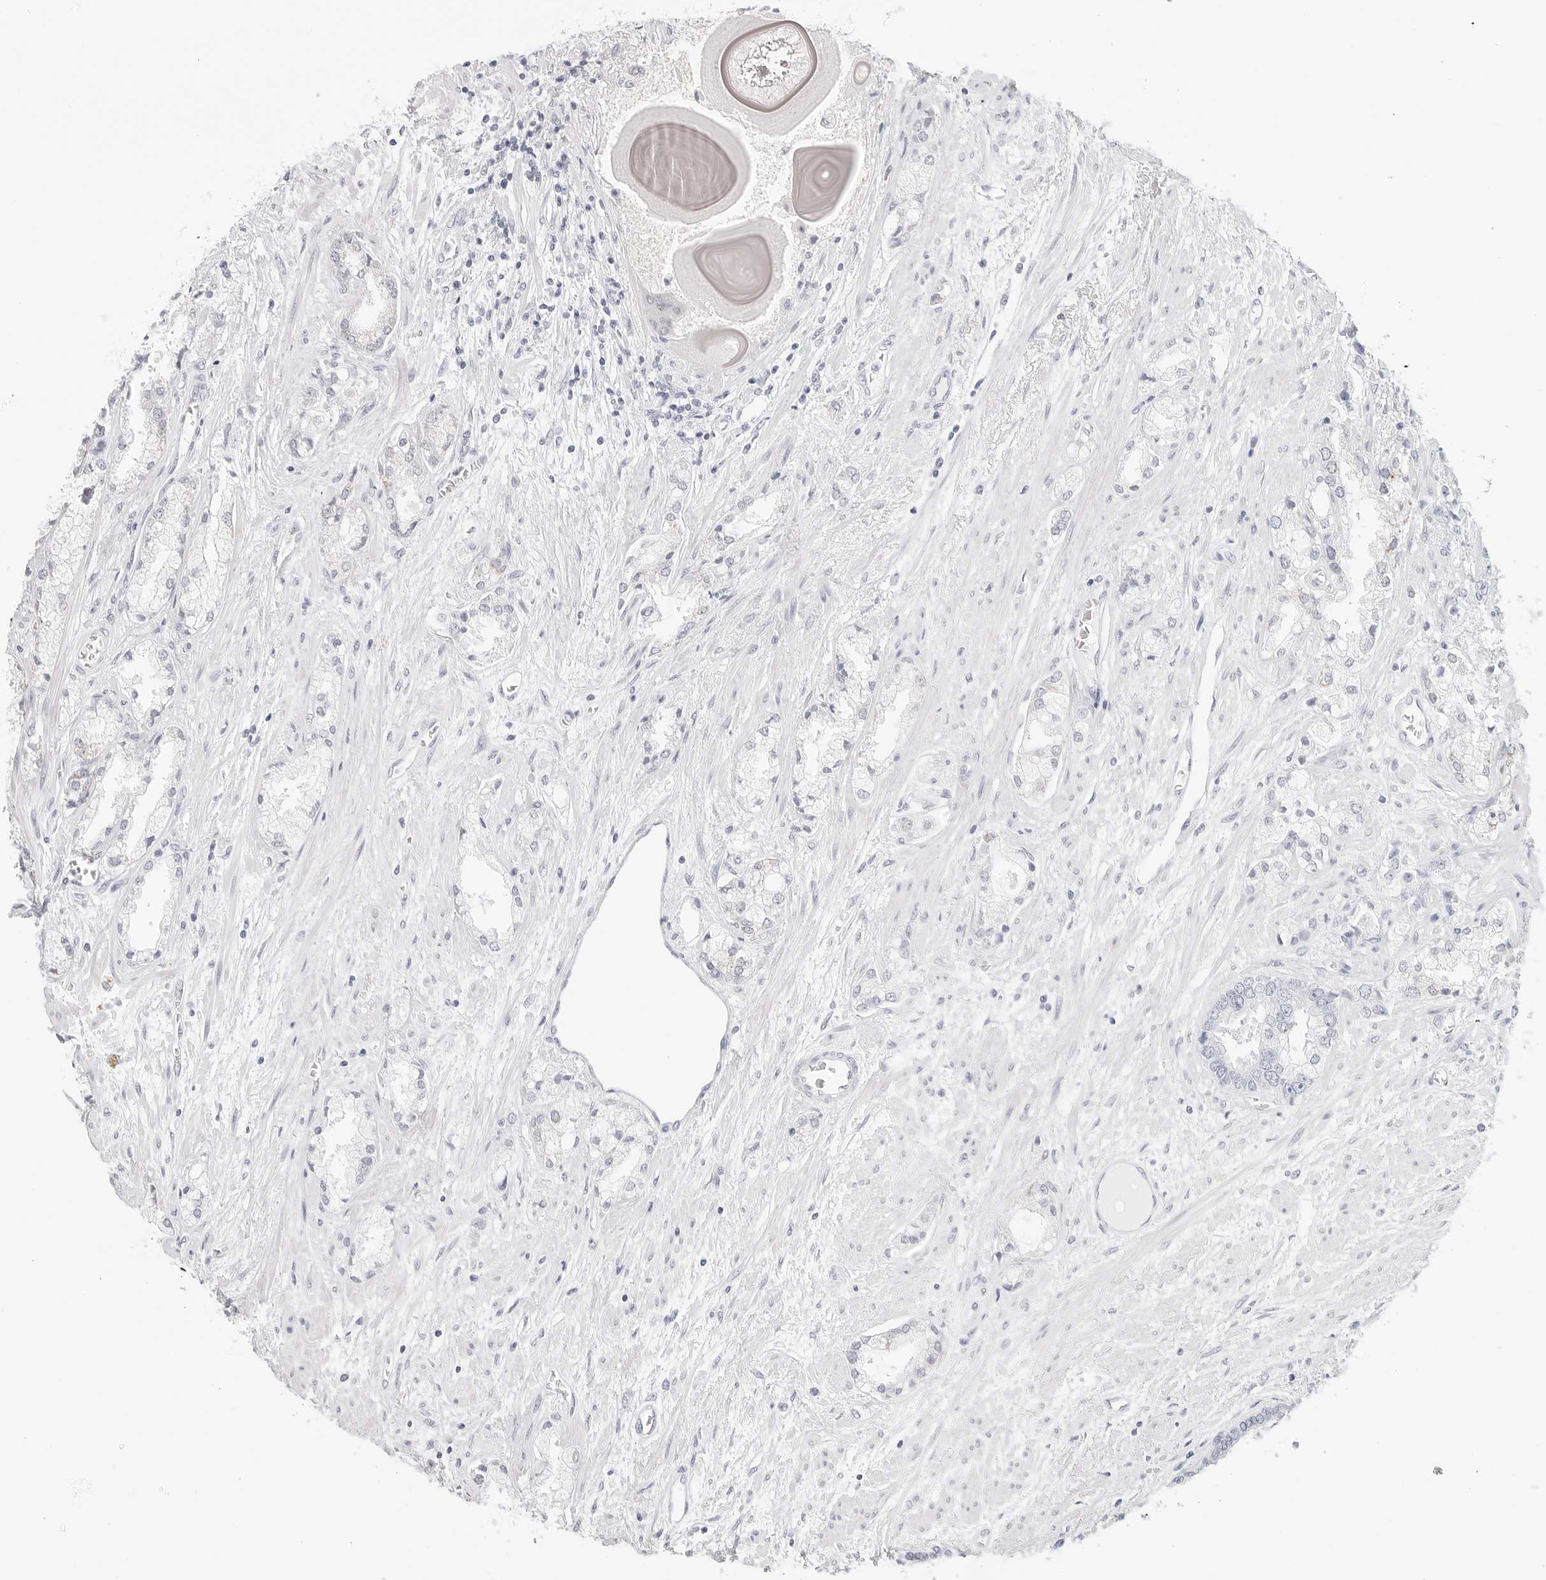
{"staining": {"intensity": "negative", "quantity": "none", "location": "none"}, "tissue": "prostate cancer", "cell_type": "Tumor cells", "image_type": "cancer", "snomed": [{"axis": "morphology", "description": "Adenocarcinoma, High grade"}, {"axis": "topography", "description": "Prostate"}], "caption": "Histopathology image shows no protein positivity in tumor cells of prostate cancer (adenocarcinoma (high-grade)) tissue.", "gene": "HMGCS2", "patient": {"sex": "male", "age": 50}}